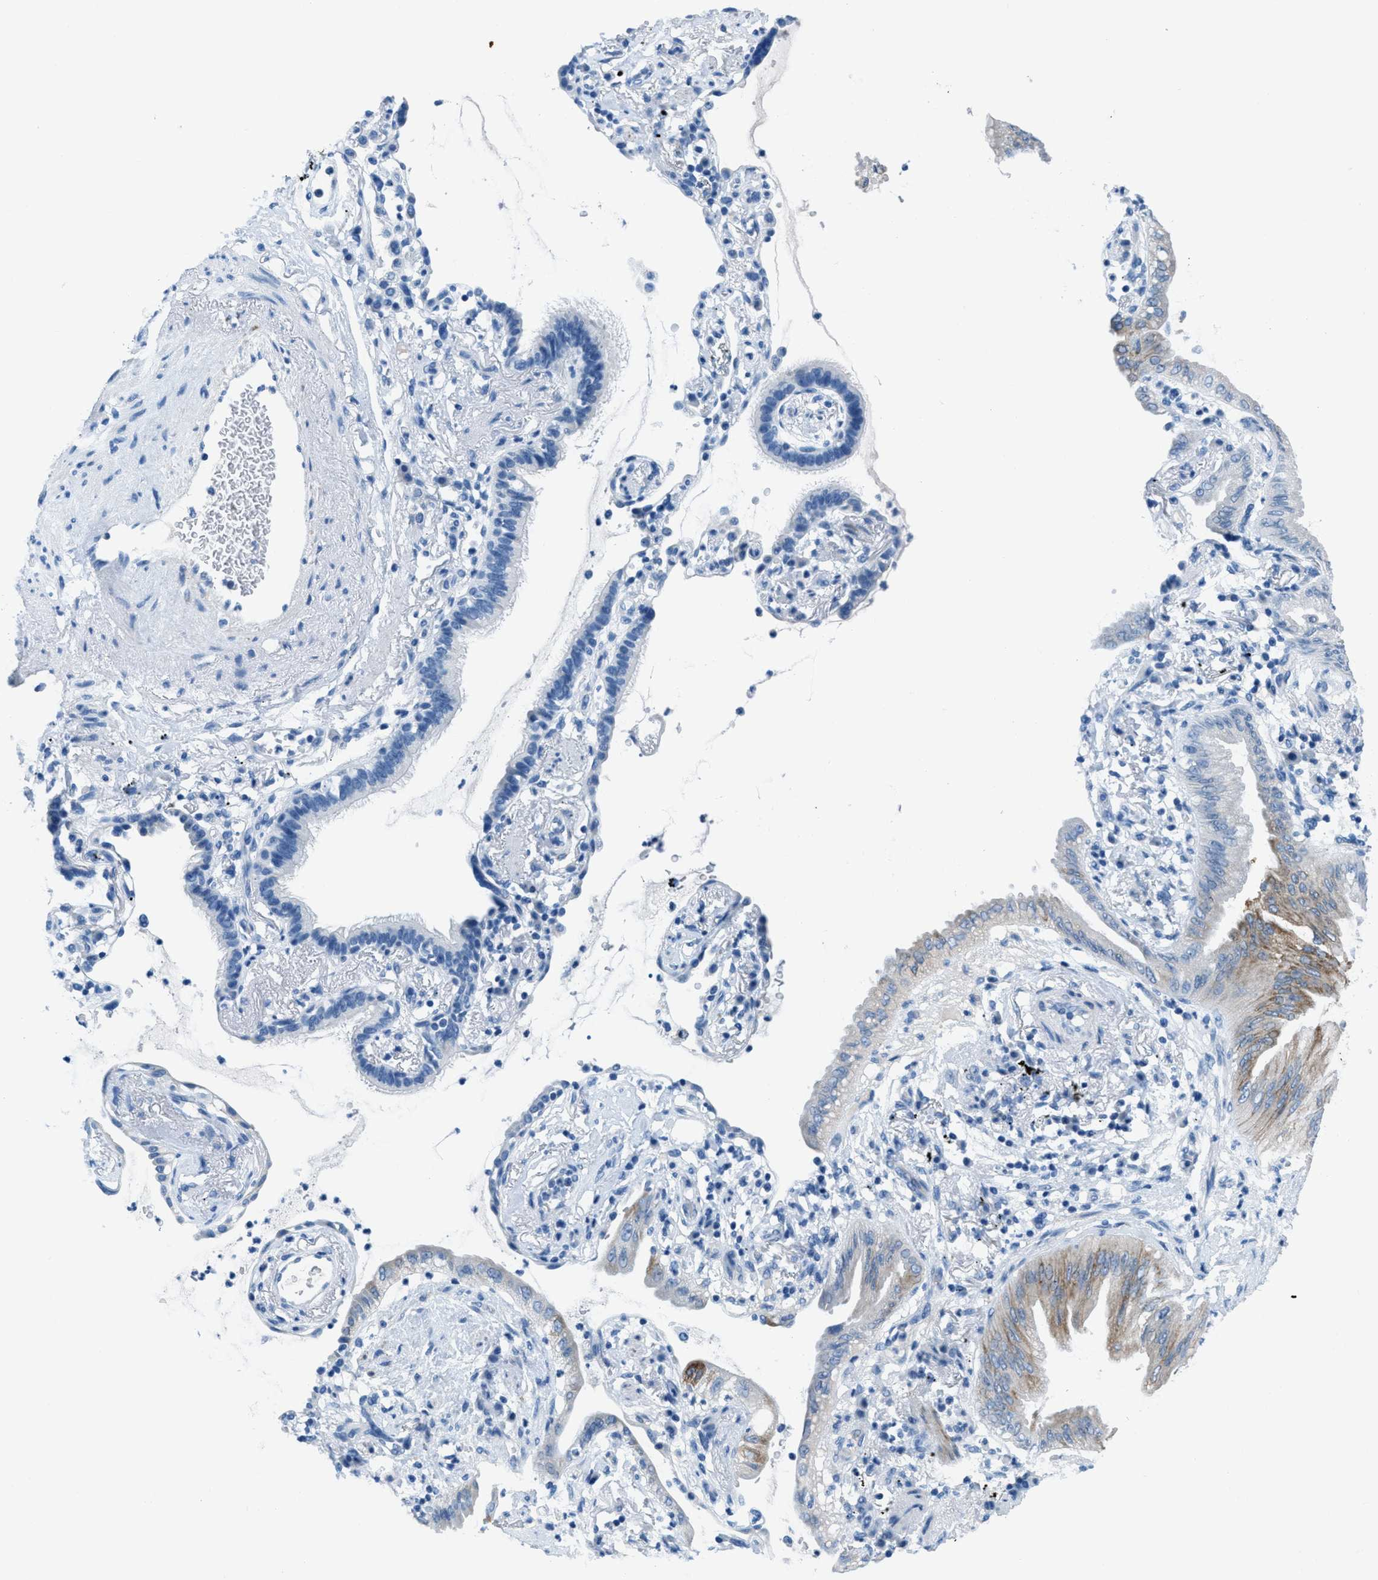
{"staining": {"intensity": "weak", "quantity": "<25%", "location": "cytoplasmic/membranous"}, "tissue": "lung cancer", "cell_type": "Tumor cells", "image_type": "cancer", "snomed": [{"axis": "morphology", "description": "Normal tissue, NOS"}, {"axis": "morphology", "description": "Adenocarcinoma, NOS"}, {"axis": "topography", "description": "Bronchus"}, {"axis": "topography", "description": "Lung"}], "caption": "Immunohistochemistry (IHC) micrograph of lung cancer (adenocarcinoma) stained for a protein (brown), which reveals no positivity in tumor cells.", "gene": "MGARP", "patient": {"sex": "female", "age": 70}}